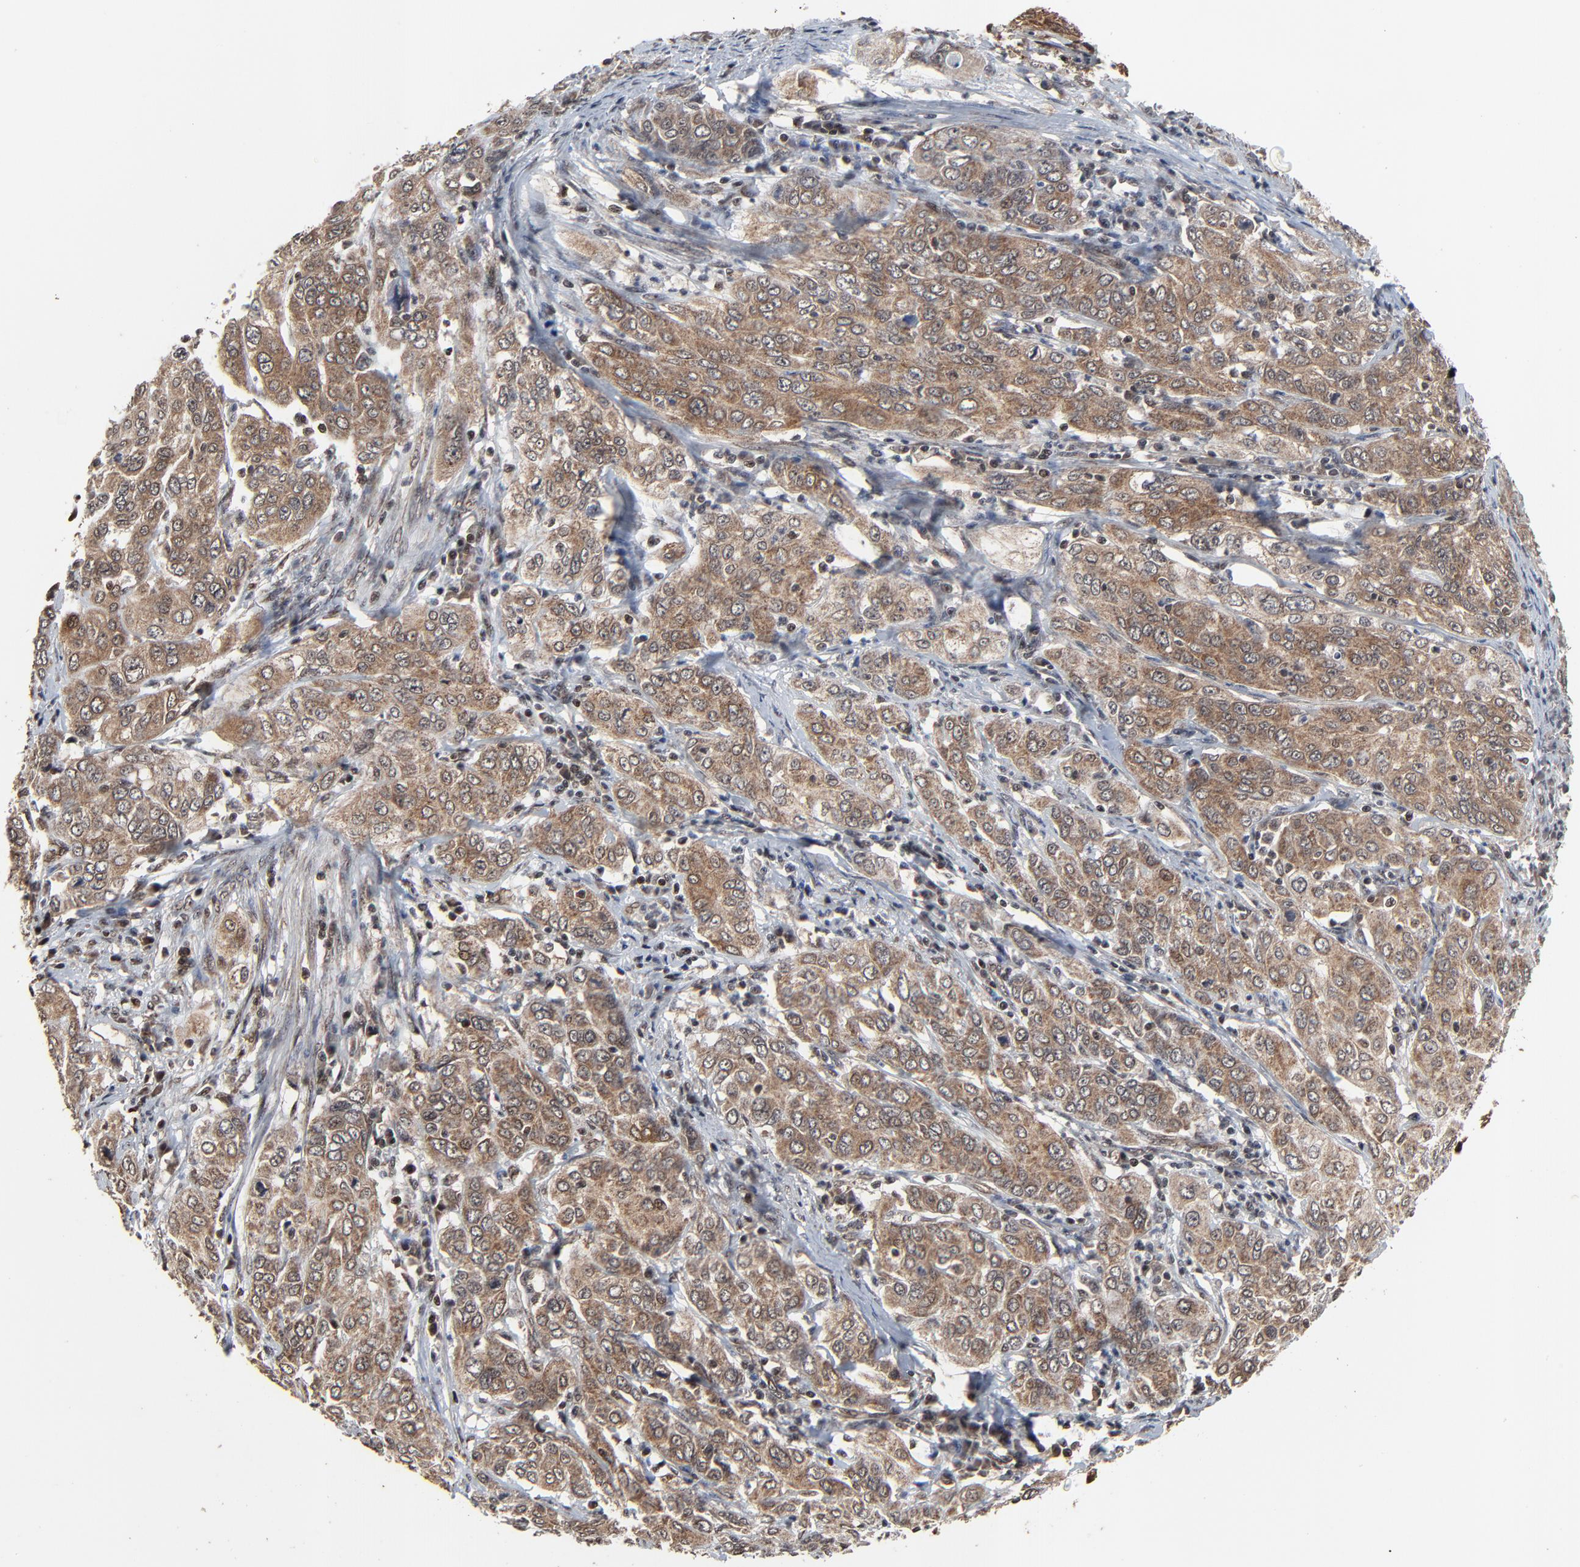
{"staining": {"intensity": "moderate", "quantity": ">75%", "location": "cytoplasmic/membranous"}, "tissue": "cervical cancer", "cell_type": "Tumor cells", "image_type": "cancer", "snomed": [{"axis": "morphology", "description": "Squamous cell carcinoma, NOS"}, {"axis": "topography", "description": "Cervix"}], "caption": "Squamous cell carcinoma (cervical) stained with a protein marker reveals moderate staining in tumor cells.", "gene": "RHOJ", "patient": {"sex": "female", "age": 38}}